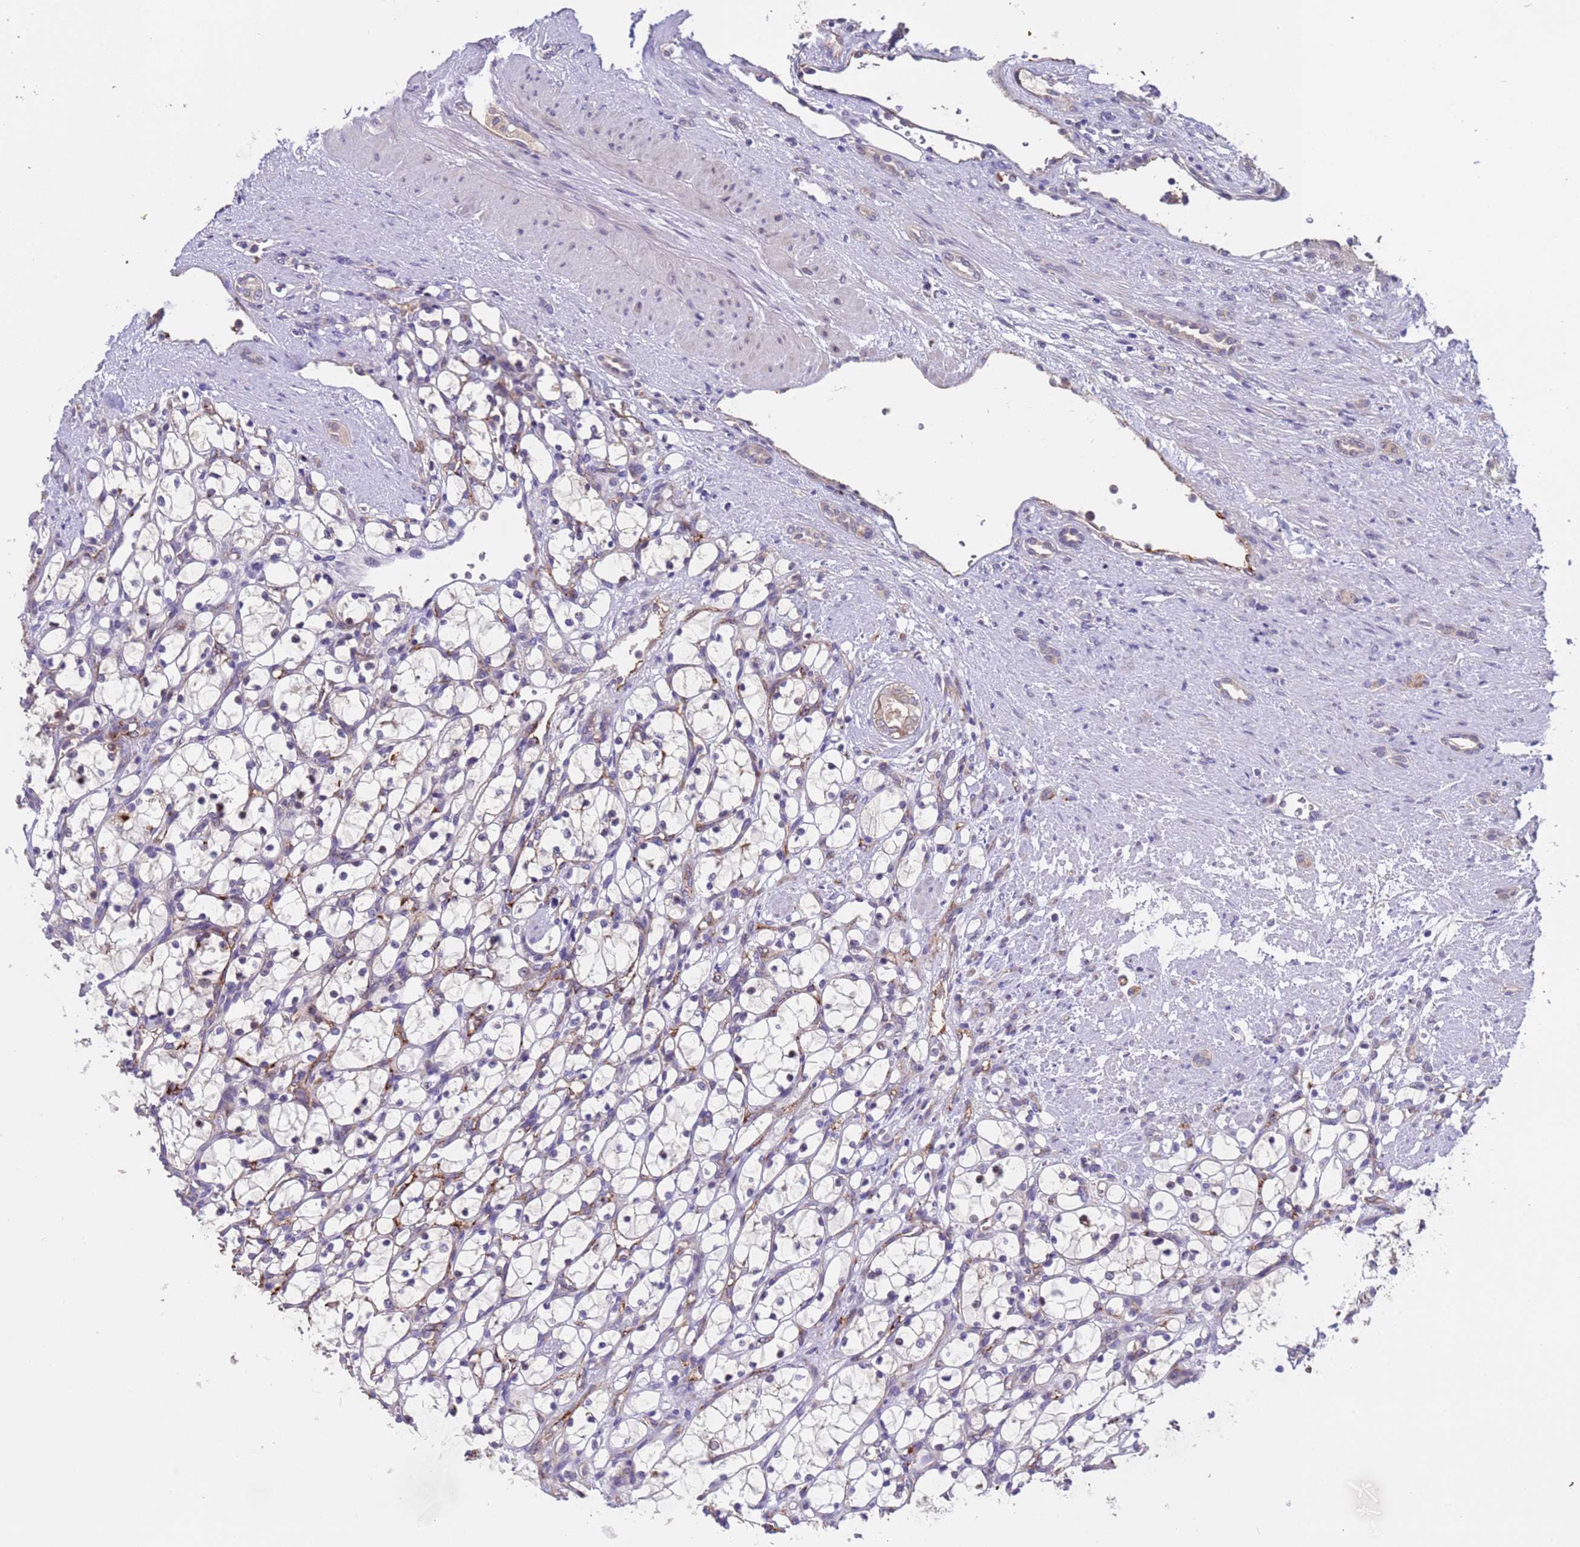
{"staining": {"intensity": "negative", "quantity": "none", "location": "none"}, "tissue": "renal cancer", "cell_type": "Tumor cells", "image_type": "cancer", "snomed": [{"axis": "morphology", "description": "Adenocarcinoma, NOS"}, {"axis": "topography", "description": "Kidney"}], "caption": "Human renal adenocarcinoma stained for a protein using immunohistochemistry (IHC) displays no staining in tumor cells.", "gene": "ZNF248", "patient": {"sex": "female", "age": 69}}